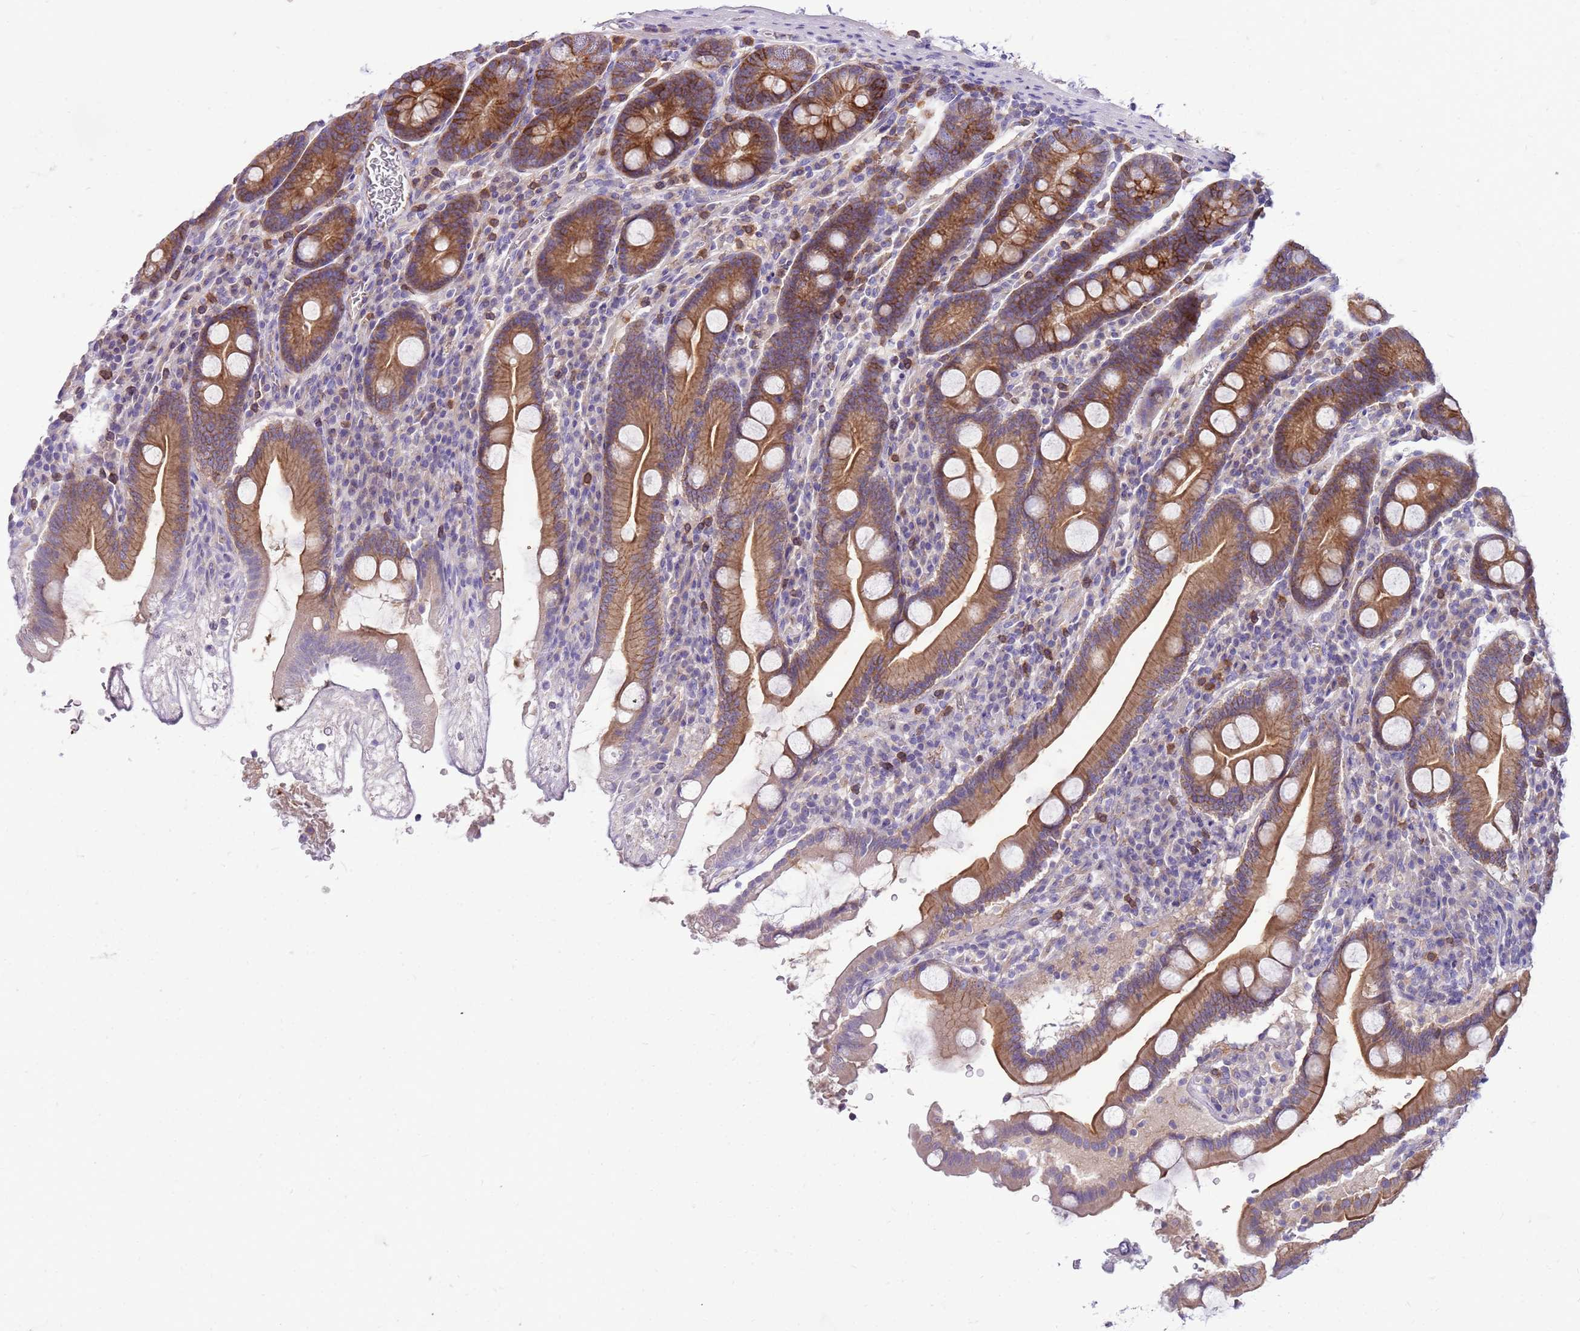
{"staining": {"intensity": "strong", "quantity": ">75%", "location": "cytoplasmic/membranous"}, "tissue": "duodenum", "cell_type": "Glandular cells", "image_type": "normal", "snomed": [{"axis": "morphology", "description": "Normal tissue, NOS"}, {"axis": "topography", "description": "Duodenum"}], "caption": "High-power microscopy captured an immunohistochemistry (IHC) micrograph of normal duodenum, revealing strong cytoplasmic/membranous expression in about >75% of glandular cells. (Brightfield microscopy of DAB IHC at high magnification).", "gene": "WDR90", "patient": {"sex": "male", "age": 35}}